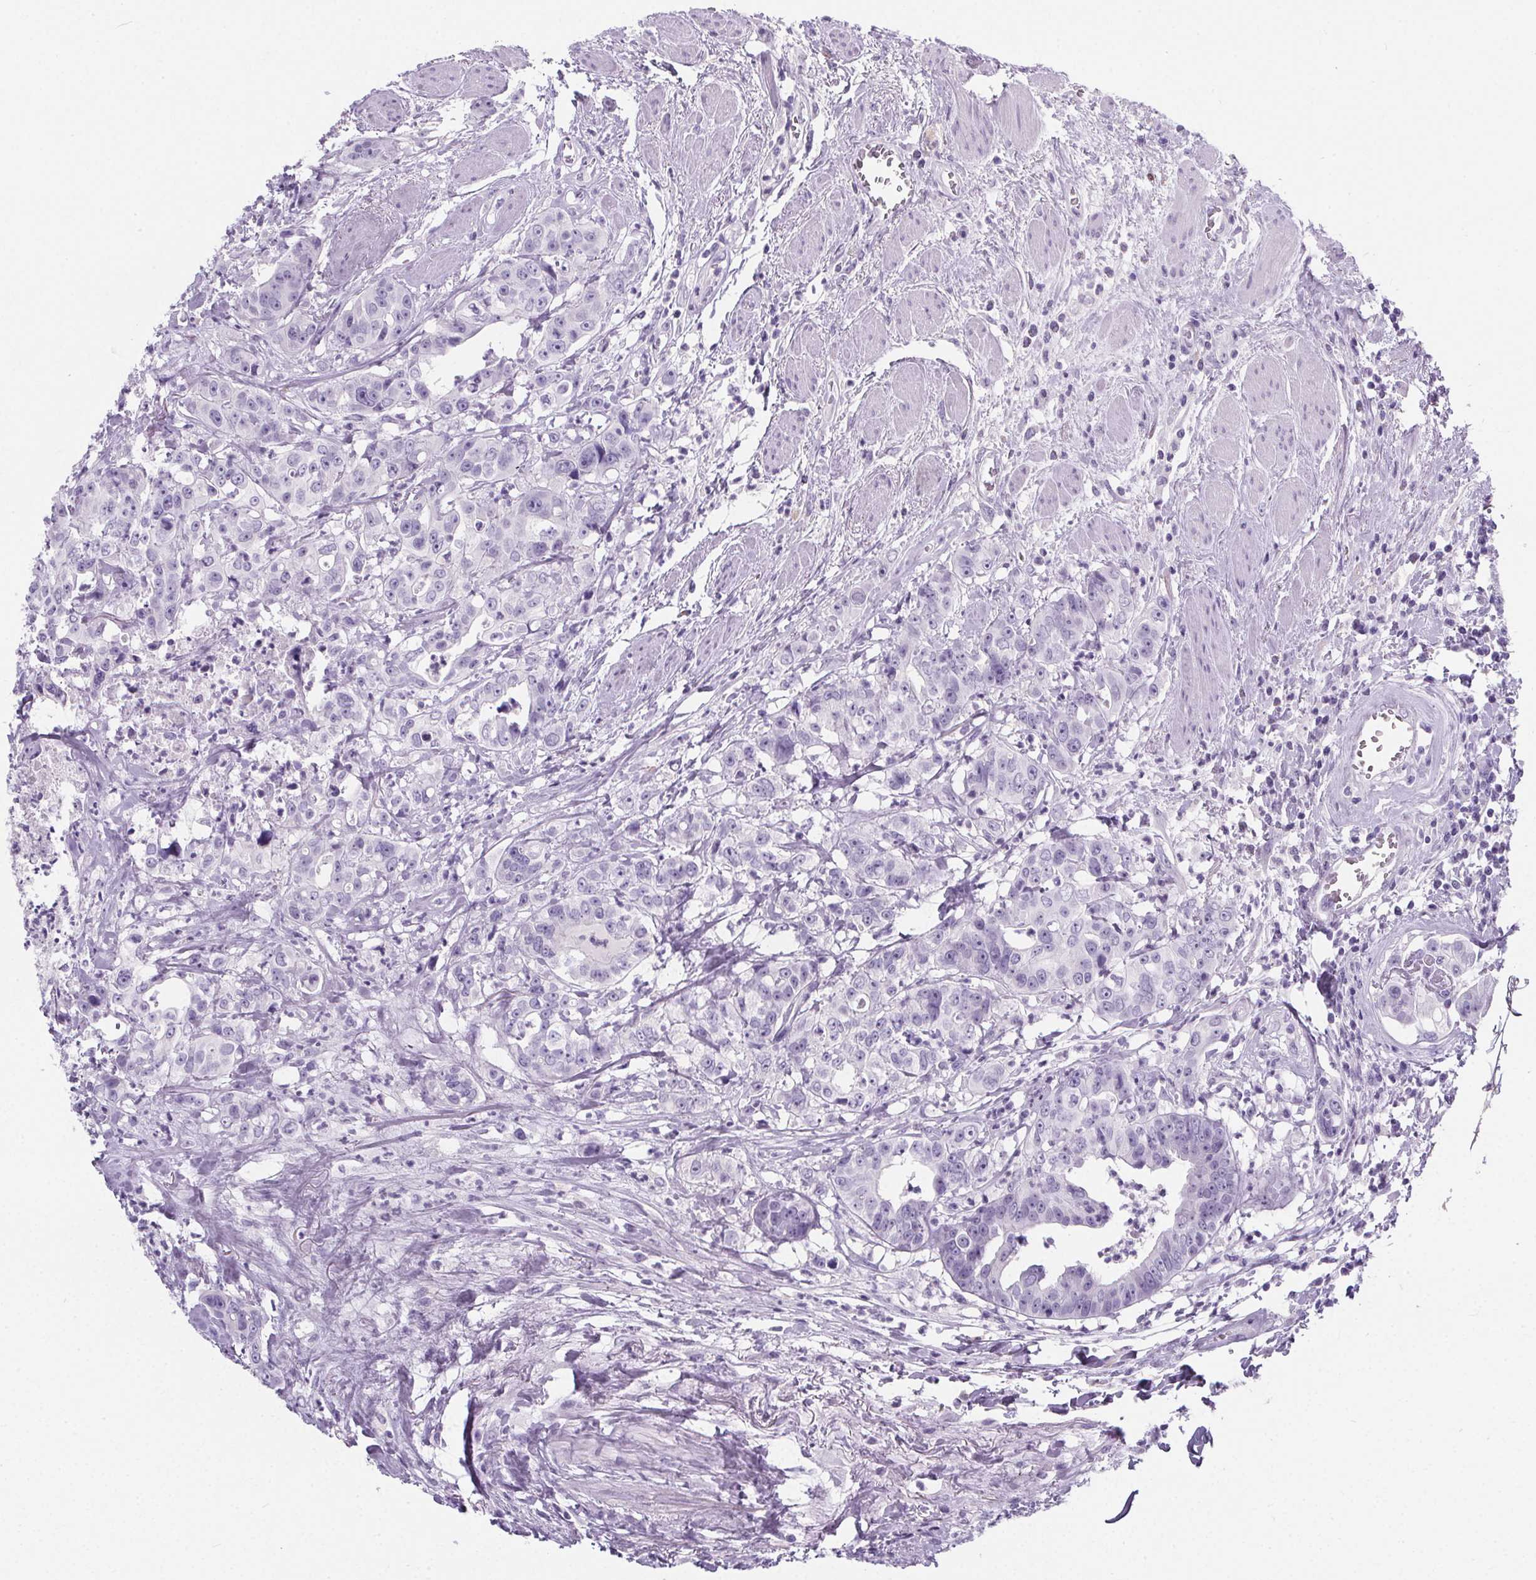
{"staining": {"intensity": "negative", "quantity": "none", "location": "none"}, "tissue": "colorectal cancer", "cell_type": "Tumor cells", "image_type": "cancer", "snomed": [{"axis": "morphology", "description": "Adenocarcinoma, NOS"}, {"axis": "topography", "description": "Rectum"}], "caption": "This is an immunohistochemistry (IHC) photomicrograph of colorectal cancer. There is no positivity in tumor cells.", "gene": "ADRB1", "patient": {"sex": "female", "age": 62}}